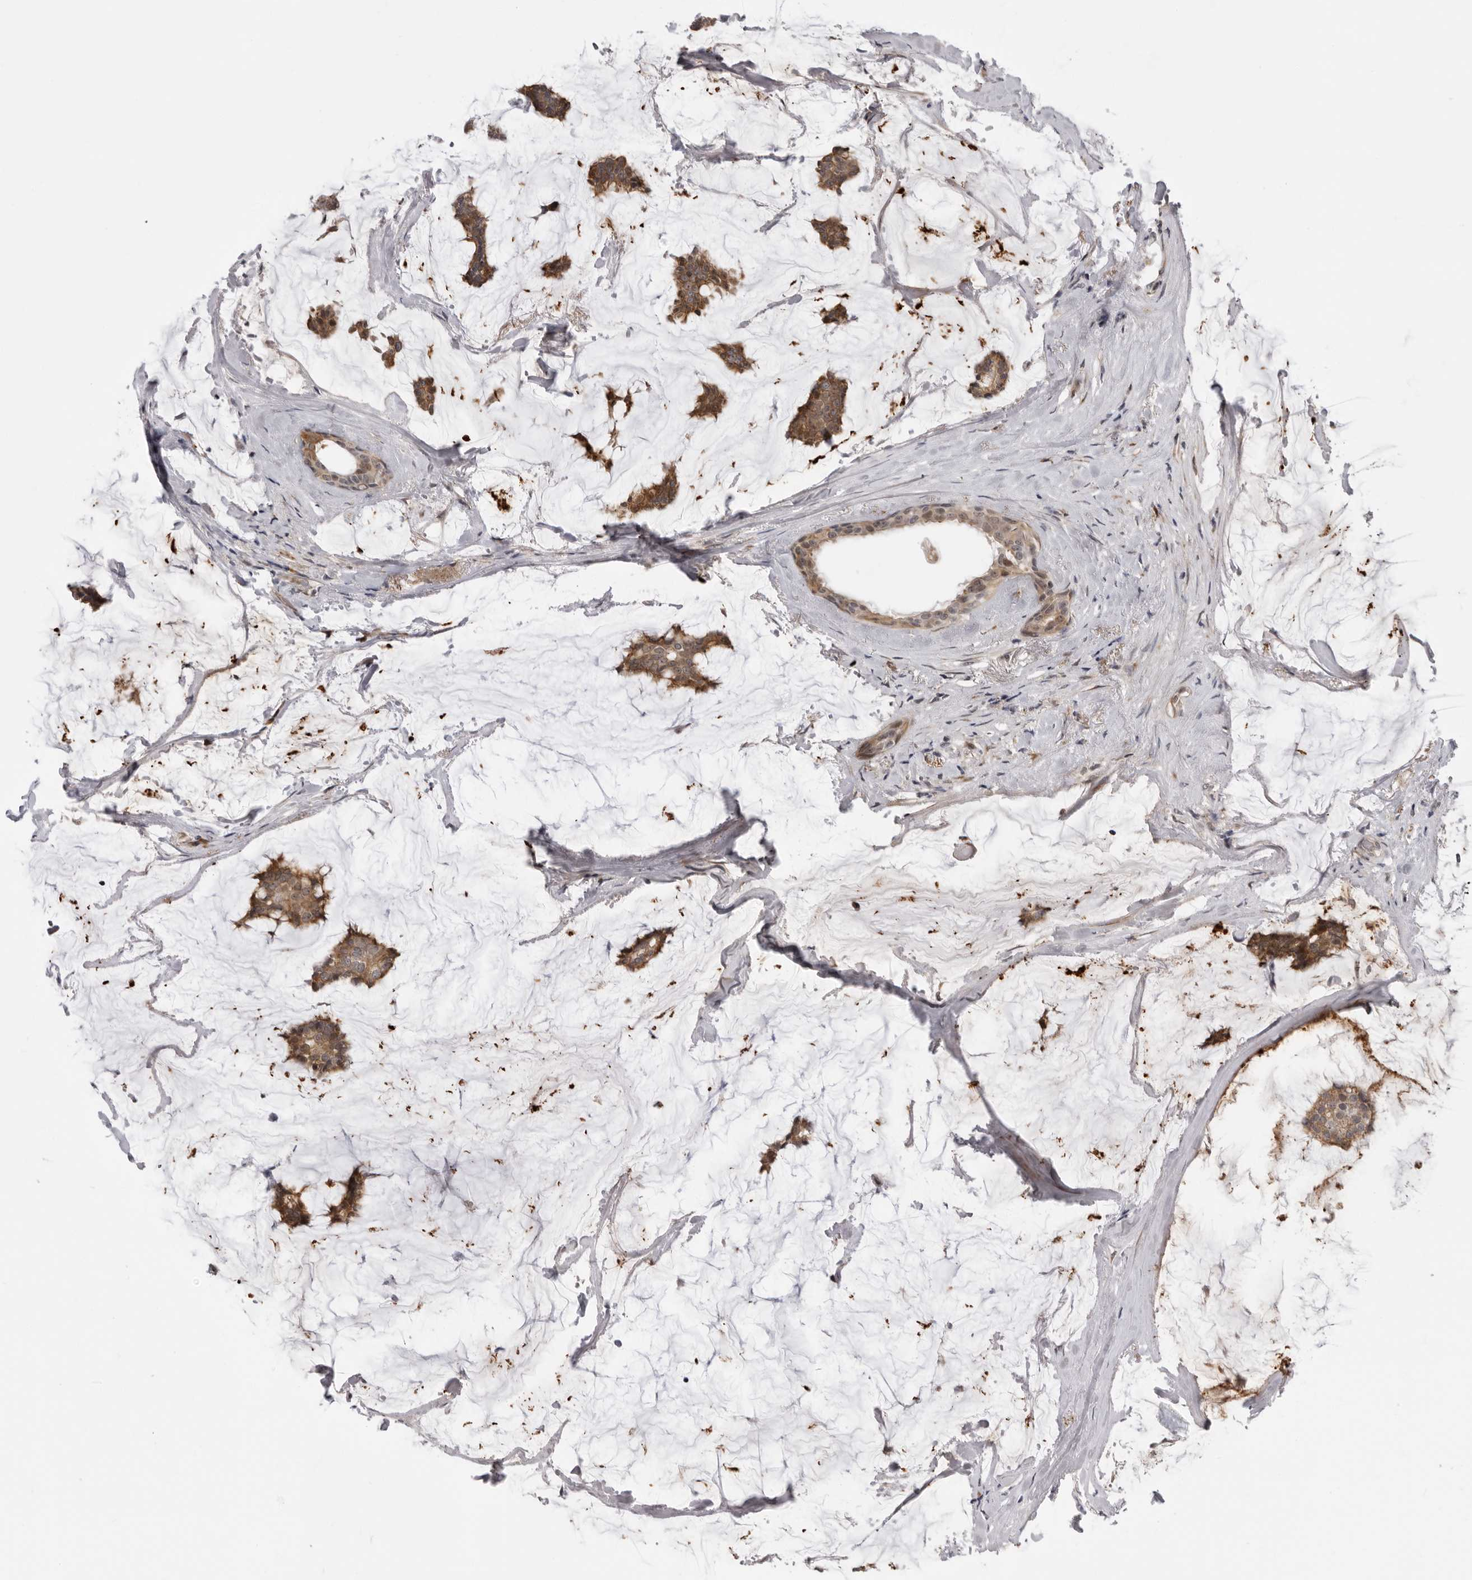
{"staining": {"intensity": "moderate", "quantity": ">75%", "location": "cytoplasmic/membranous,nuclear"}, "tissue": "breast cancer", "cell_type": "Tumor cells", "image_type": "cancer", "snomed": [{"axis": "morphology", "description": "Duct carcinoma"}, {"axis": "topography", "description": "Breast"}], "caption": "An image showing moderate cytoplasmic/membranous and nuclear positivity in approximately >75% of tumor cells in breast cancer, as visualized by brown immunohistochemical staining.", "gene": "ALPK2", "patient": {"sex": "female", "age": 93}}